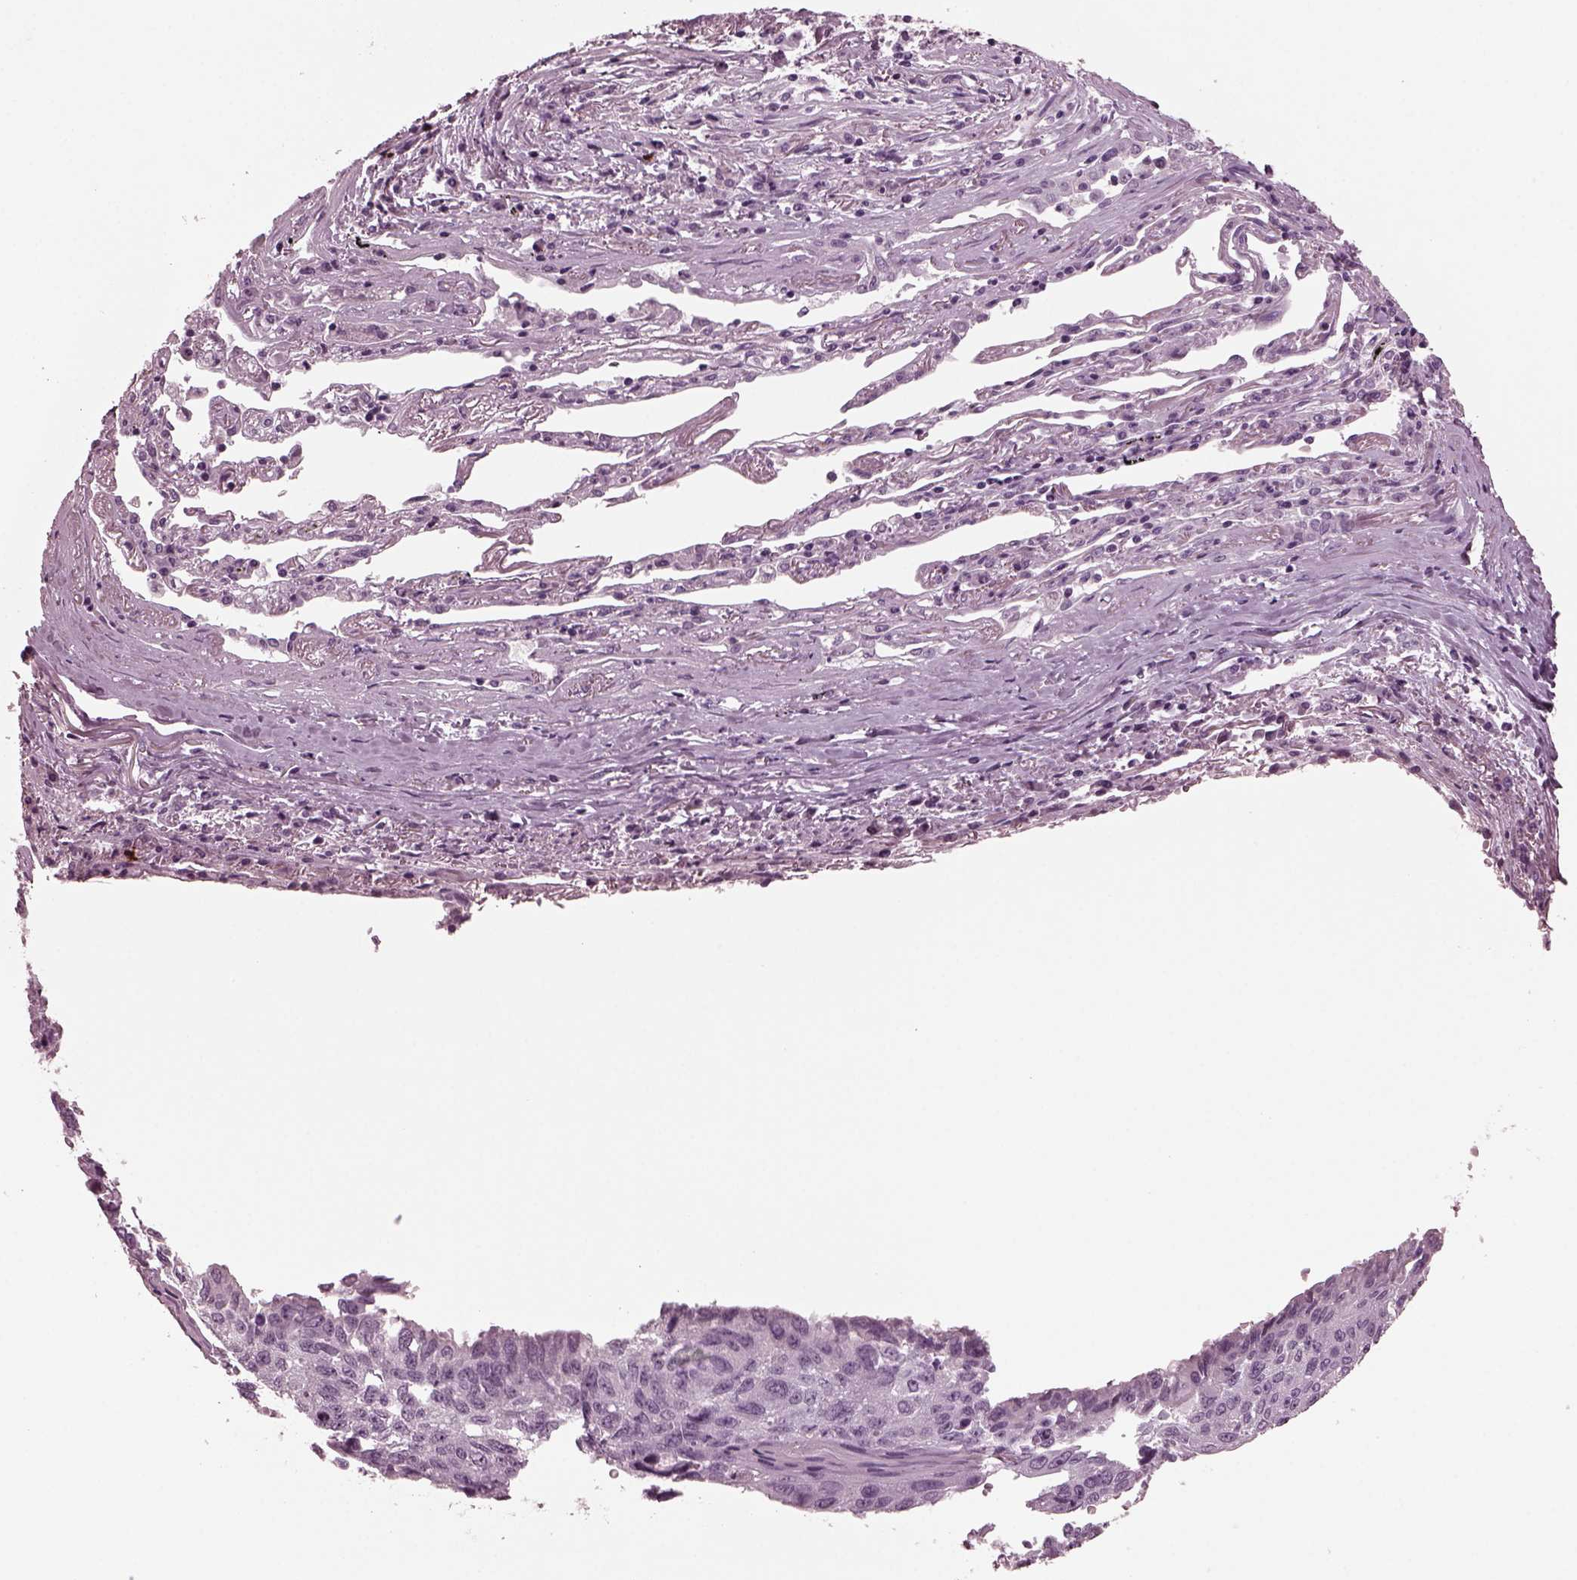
{"staining": {"intensity": "negative", "quantity": "none", "location": "none"}, "tissue": "lung cancer", "cell_type": "Tumor cells", "image_type": "cancer", "snomed": [{"axis": "morphology", "description": "Squamous cell carcinoma, NOS"}, {"axis": "topography", "description": "Lung"}], "caption": "This photomicrograph is of lung cancer (squamous cell carcinoma) stained with immunohistochemistry to label a protein in brown with the nuclei are counter-stained blue. There is no staining in tumor cells. Brightfield microscopy of immunohistochemistry (IHC) stained with DAB (brown) and hematoxylin (blue), captured at high magnification.", "gene": "MIB2", "patient": {"sex": "male", "age": 73}}